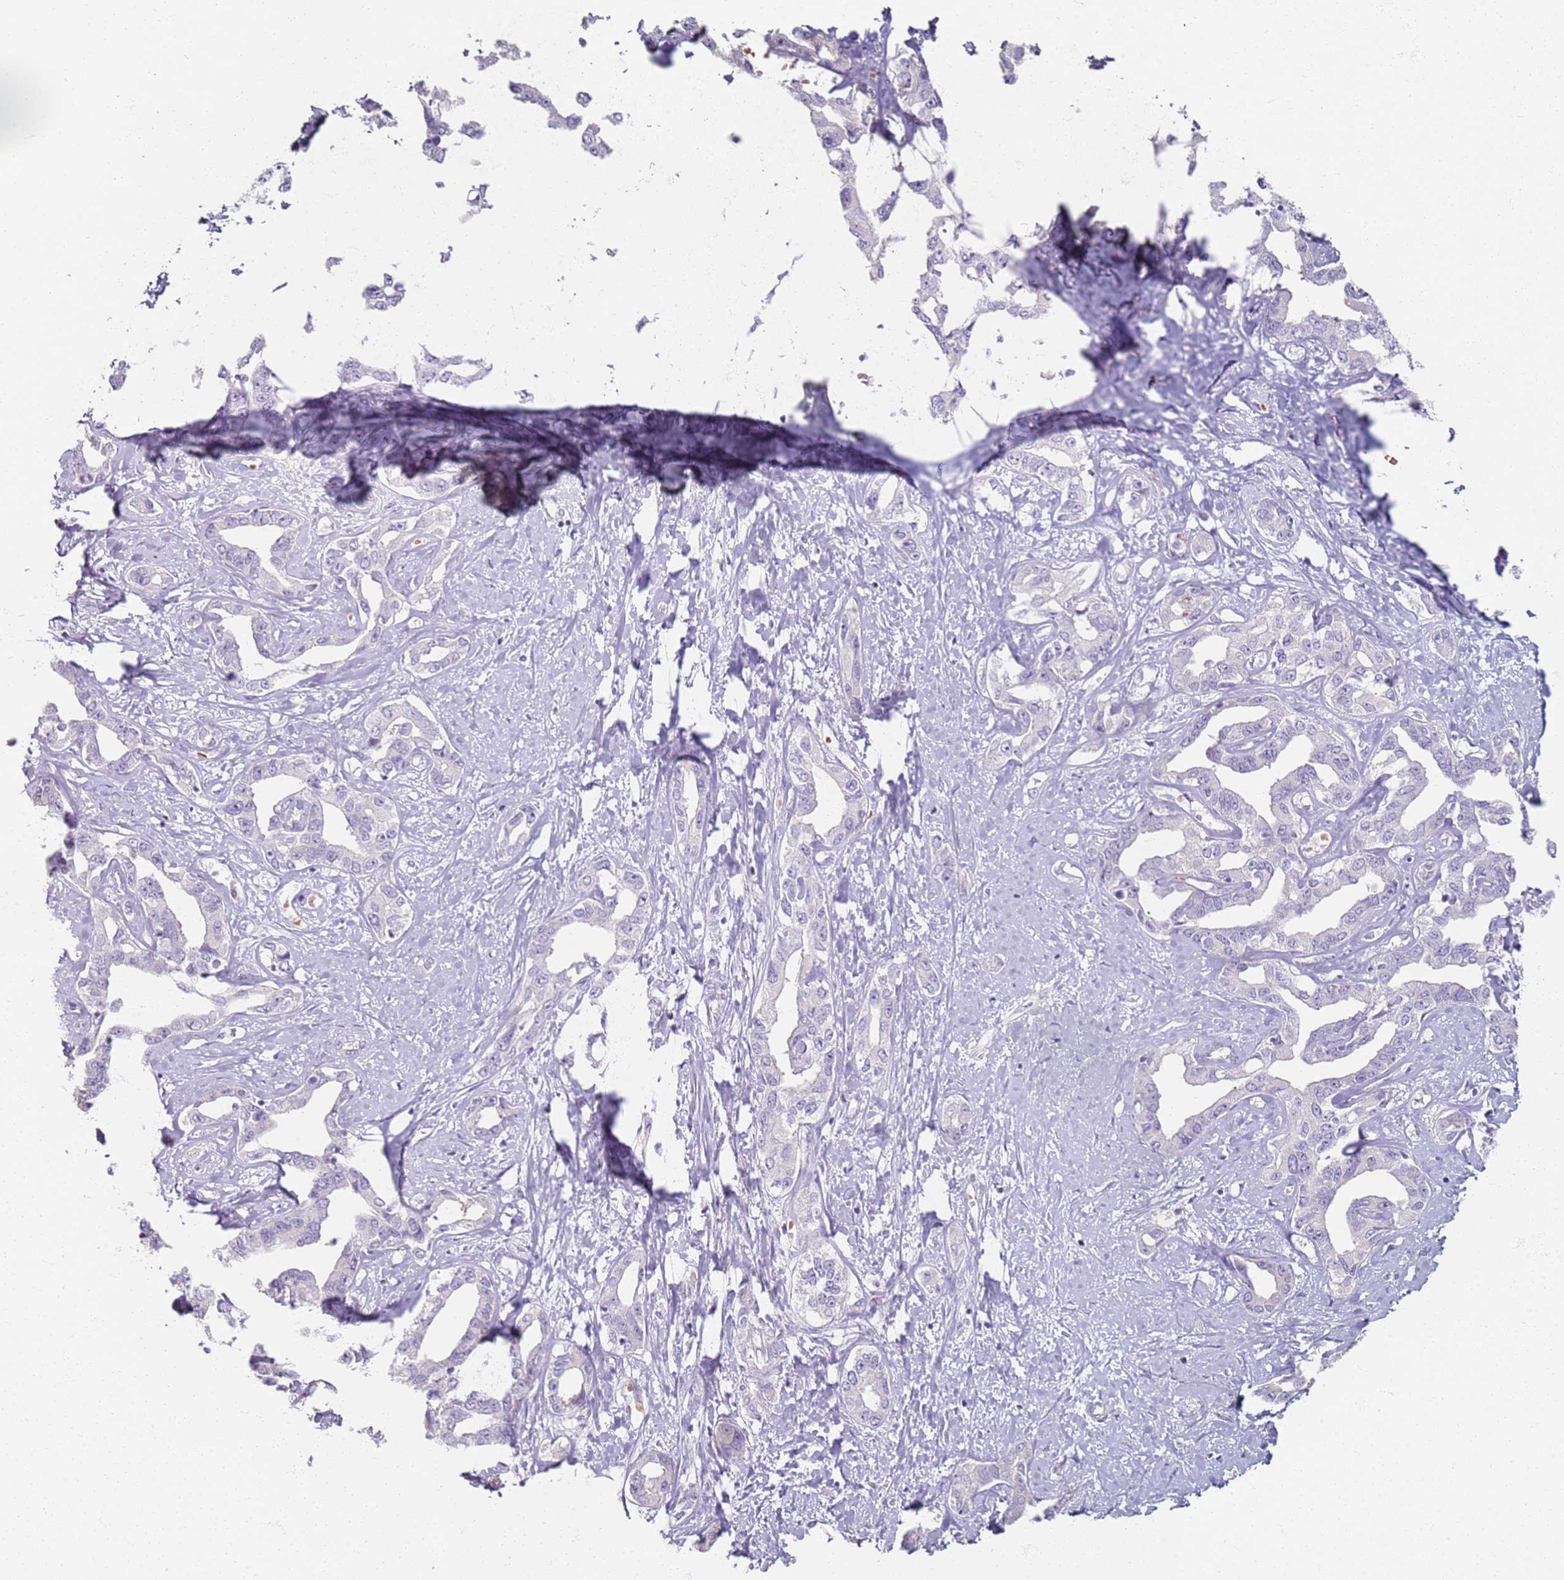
{"staining": {"intensity": "negative", "quantity": "none", "location": "none"}, "tissue": "liver cancer", "cell_type": "Tumor cells", "image_type": "cancer", "snomed": [{"axis": "morphology", "description": "Cholangiocarcinoma"}, {"axis": "topography", "description": "Liver"}], "caption": "DAB (3,3'-diaminobenzidine) immunohistochemical staining of human liver cancer (cholangiocarcinoma) displays no significant expression in tumor cells.", "gene": "CD40LG", "patient": {"sex": "male", "age": 59}}